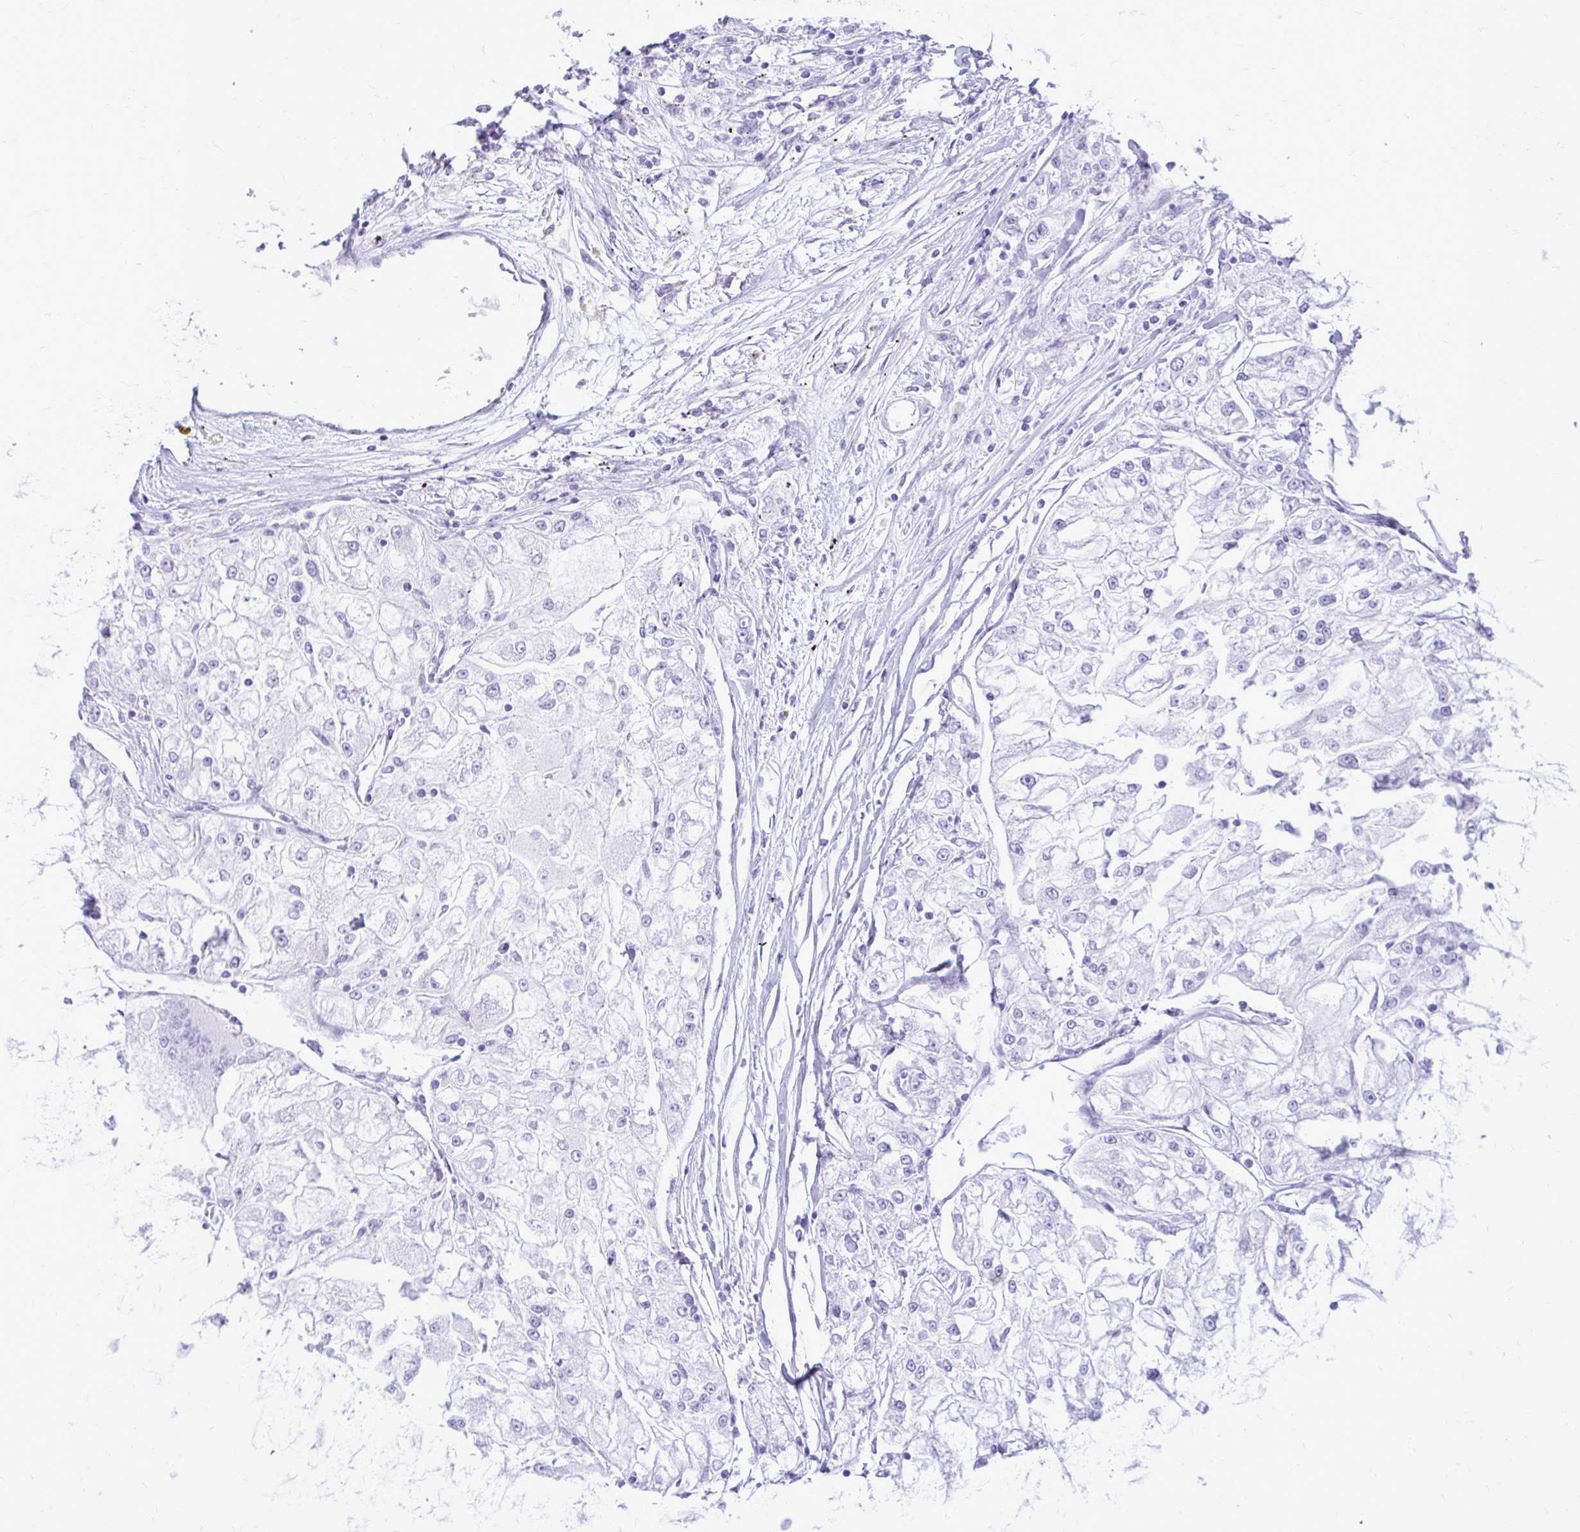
{"staining": {"intensity": "negative", "quantity": "none", "location": "none"}, "tissue": "renal cancer", "cell_type": "Tumor cells", "image_type": "cancer", "snomed": [{"axis": "morphology", "description": "Adenocarcinoma, NOS"}, {"axis": "topography", "description": "Kidney"}], "caption": "The photomicrograph shows no significant staining in tumor cells of renal cancer (adenocarcinoma). (DAB (3,3'-diaminobenzidine) IHC, high magnification).", "gene": "OR10R2", "patient": {"sex": "female", "age": 72}}